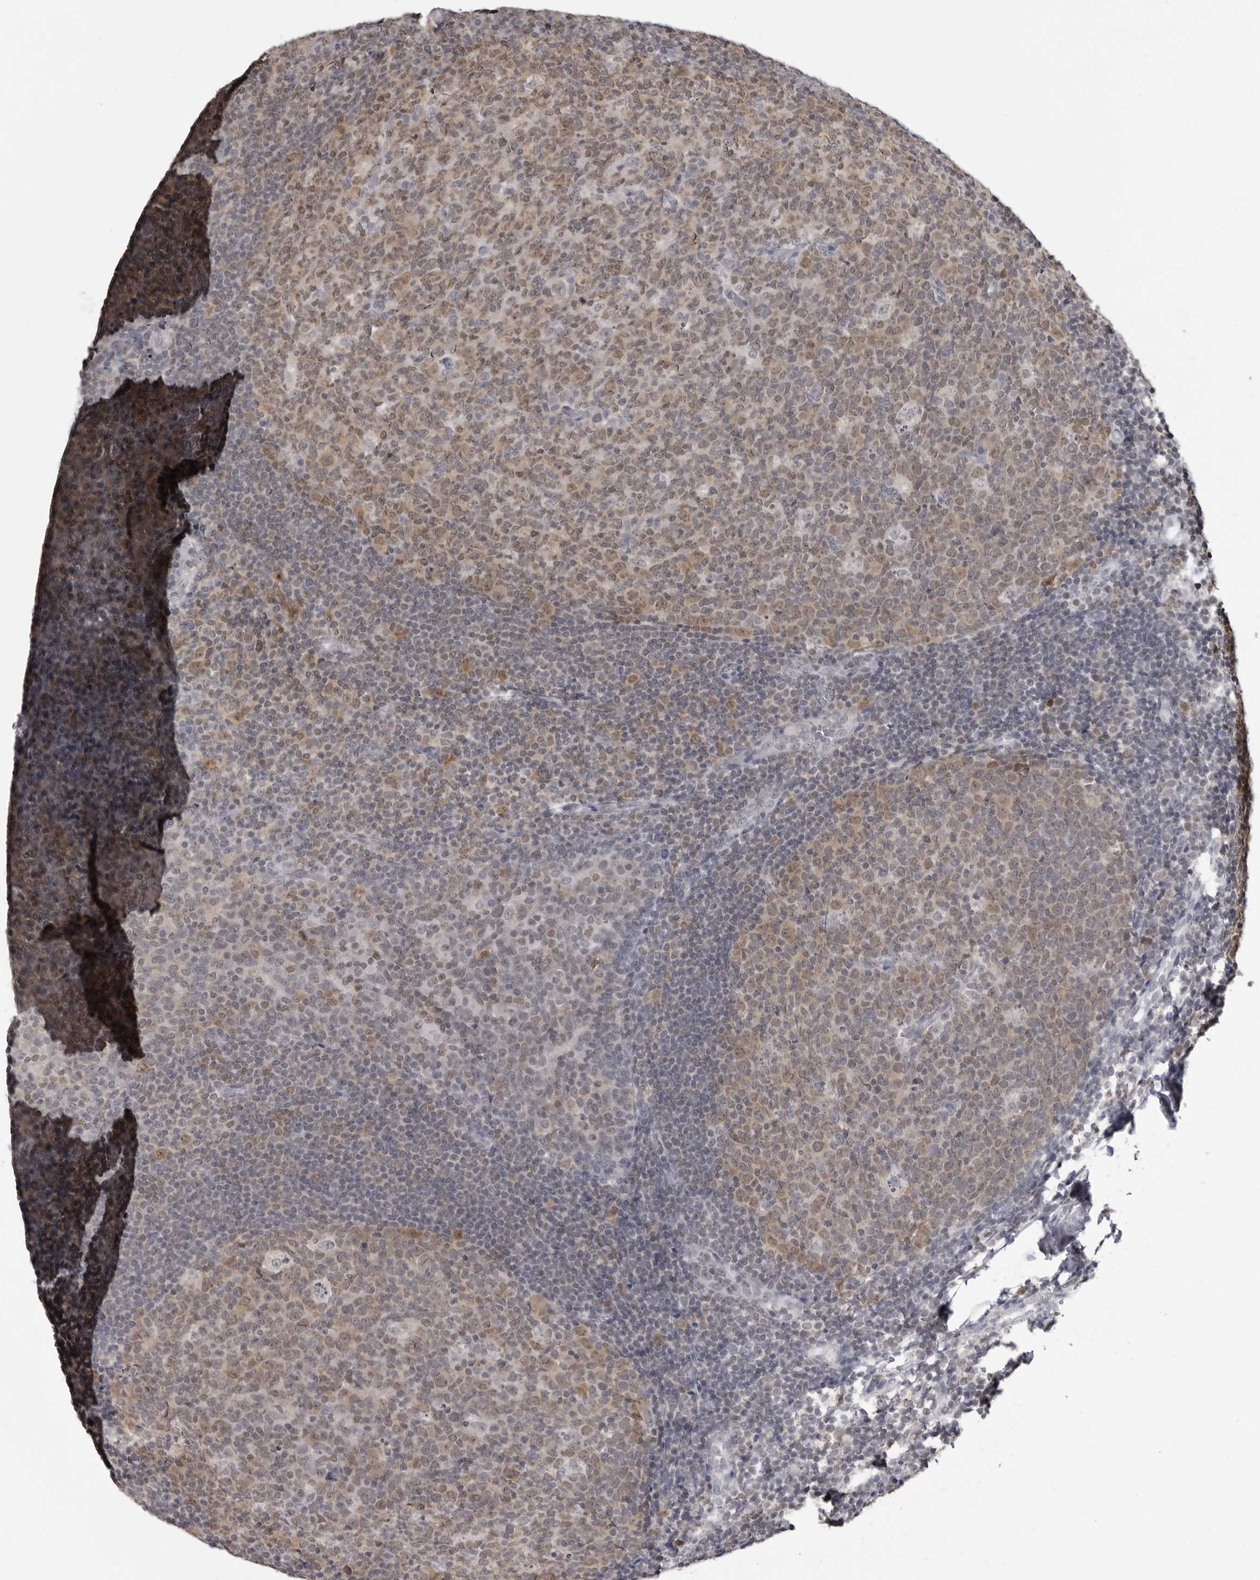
{"staining": {"intensity": "weak", "quantity": ">75%", "location": "cytoplasmic/membranous,nuclear"}, "tissue": "tonsil", "cell_type": "Germinal center cells", "image_type": "normal", "snomed": [{"axis": "morphology", "description": "Normal tissue, NOS"}, {"axis": "topography", "description": "Tonsil"}], "caption": "Protein expression analysis of benign human tonsil reveals weak cytoplasmic/membranous,nuclear staining in about >75% of germinal center cells. The staining is performed using DAB brown chromogen to label protein expression. The nuclei are counter-stained blue using hematoxylin.", "gene": "PDCL3", "patient": {"sex": "female", "age": 19}}